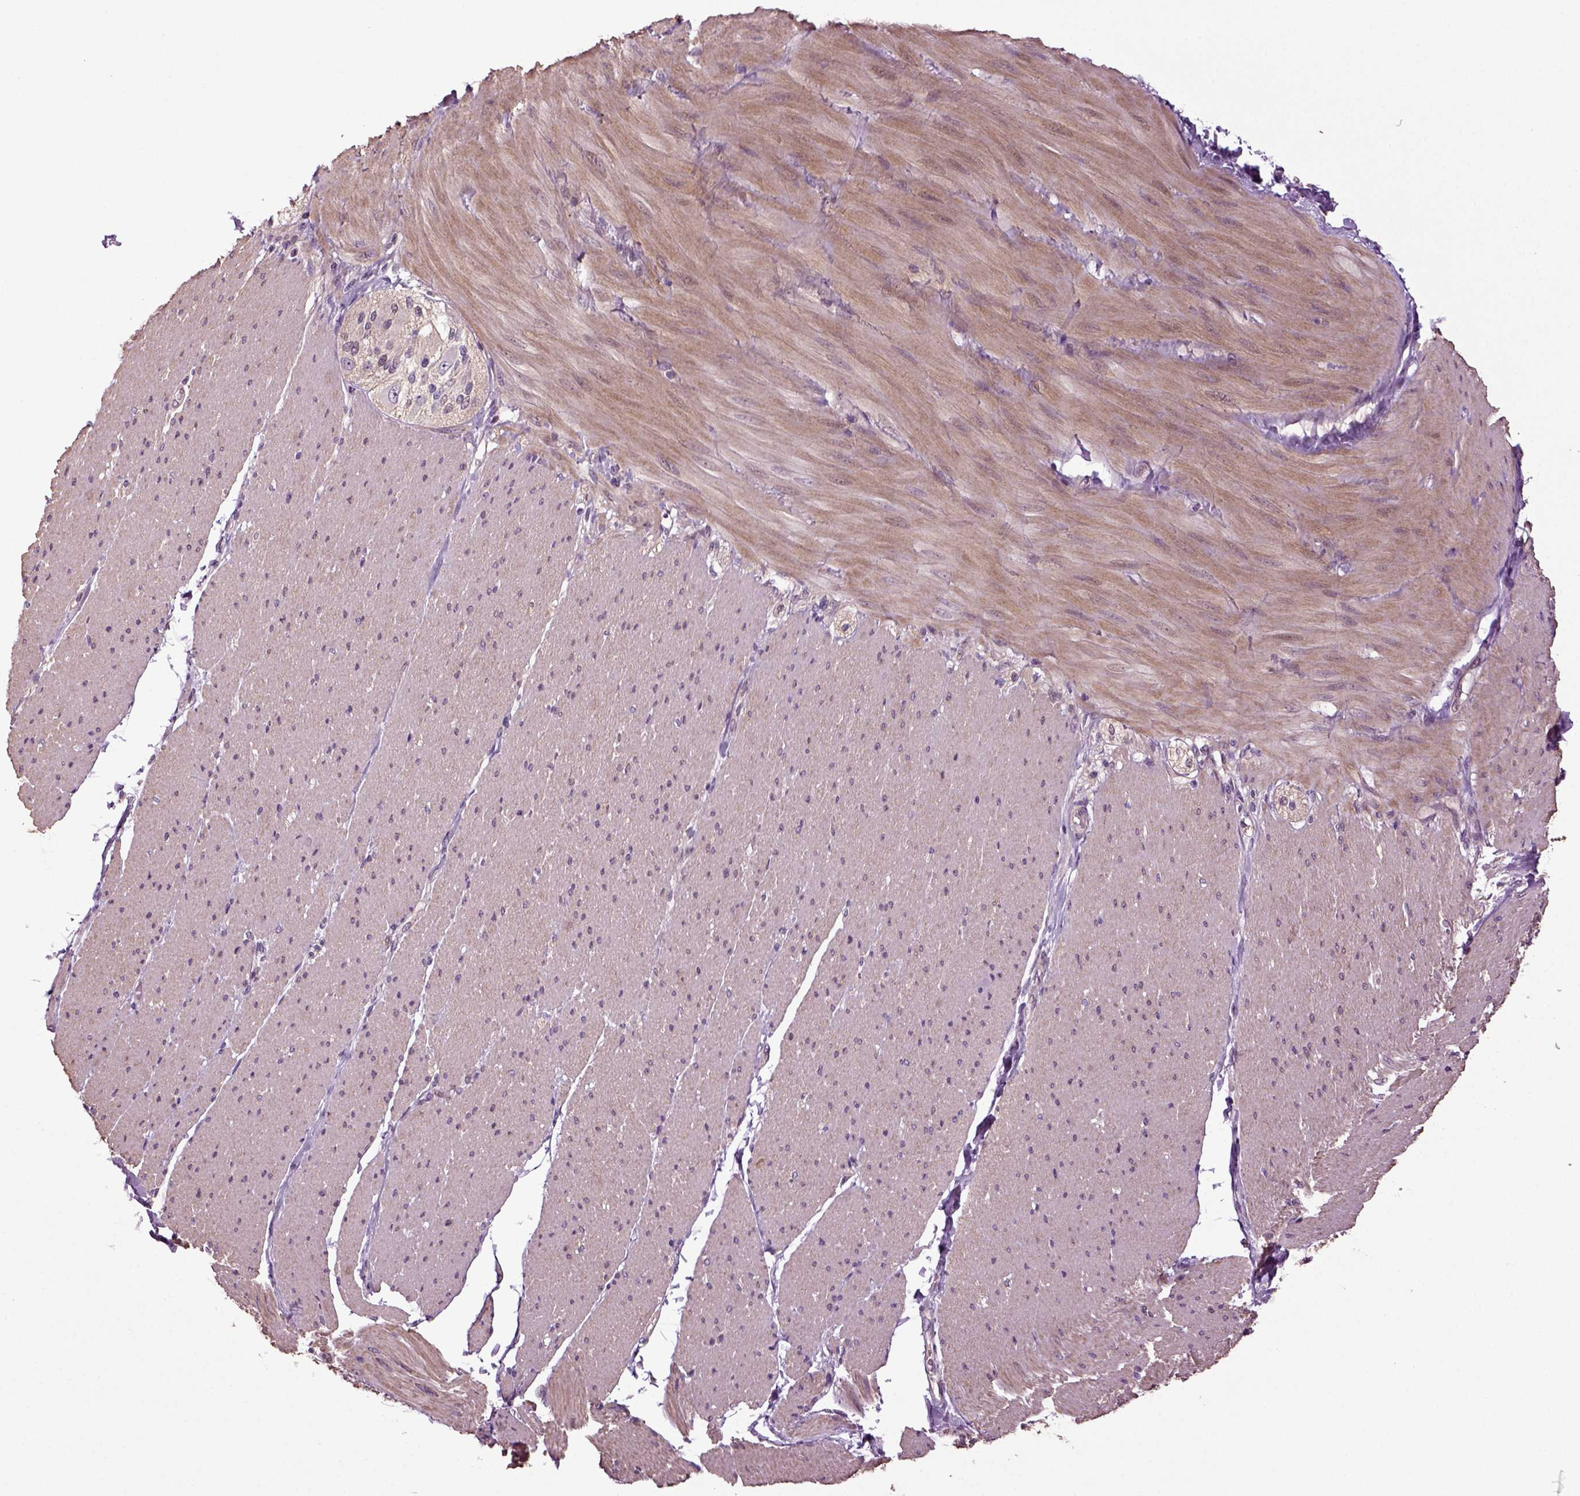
{"staining": {"intensity": "negative", "quantity": "none", "location": "none"}, "tissue": "adipose tissue", "cell_type": "Adipocytes", "image_type": "normal", "snomed": [{"axis": "morphology", "description": "Normal tissue, NOS"}, {"axis": "topography", "description": "Smooth muscle"}, {"axis": "topography", "description": "Duodenum"}, {"axis": "topography", "description": "Peripheral nerve tissue"}], "caption": "The histopathology image reveals no significant staining in adipocytes of adipose tissue.", "gene": "HAGHL", "patient": {"sex": "female", "age": 61}}